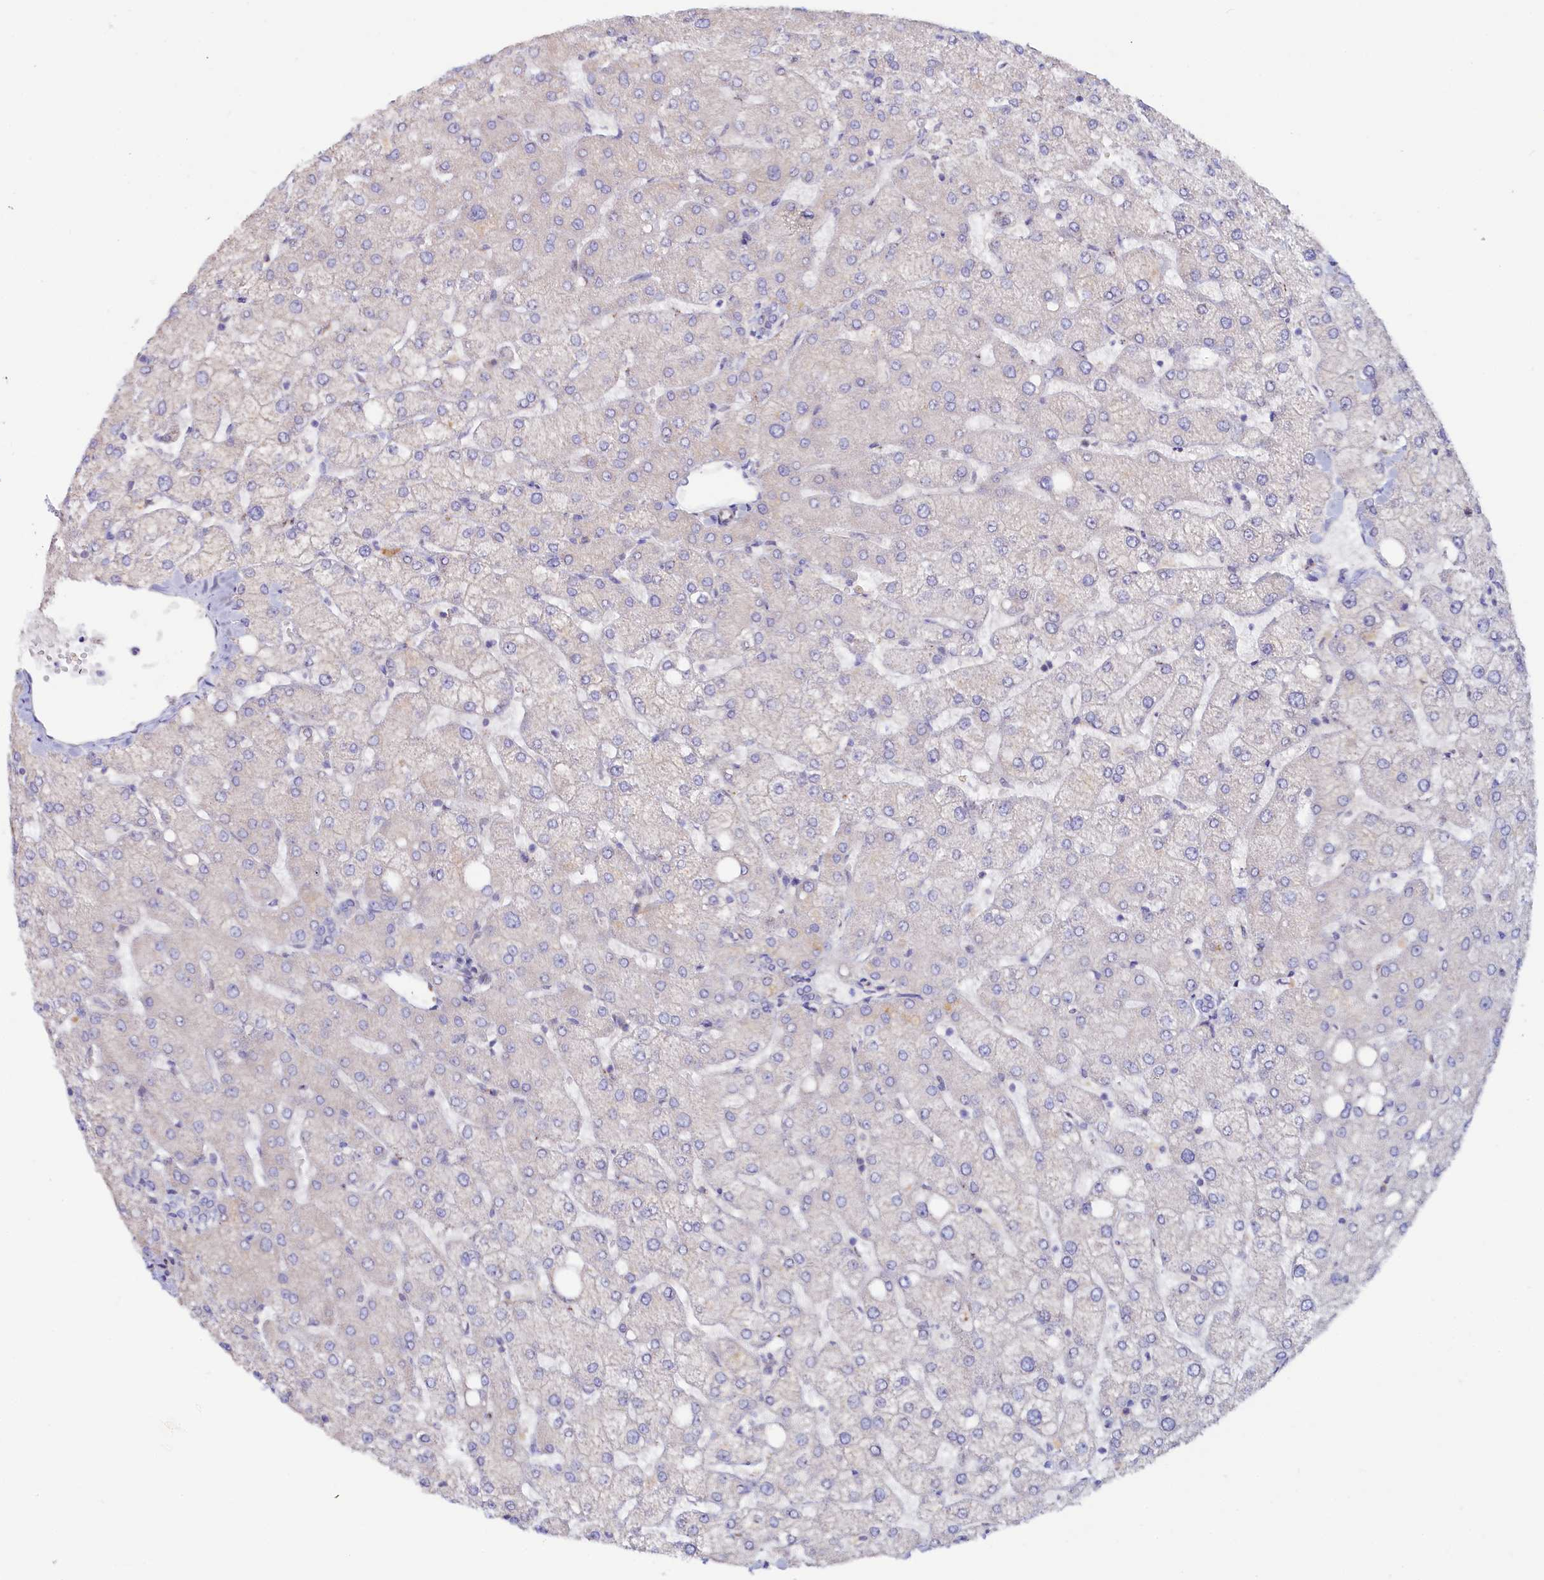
{"staining": {"intensity": "negative", "quantity": "none", "location": "none"}, "tissue": "liver", "cell_type": "Cholangiocytes", "image_type": "normal", "snomed": [{"axis": "morphology", "description": "Normal tissue, NOS"}, {"axis": "topography", "description": "Liver"}], "caption": "Immunohistochemical staining of benign liver displays no significant staining in cholangiocytes.", "gene": "ASTE1", "patient": {"sex": "female", "age": 54}}